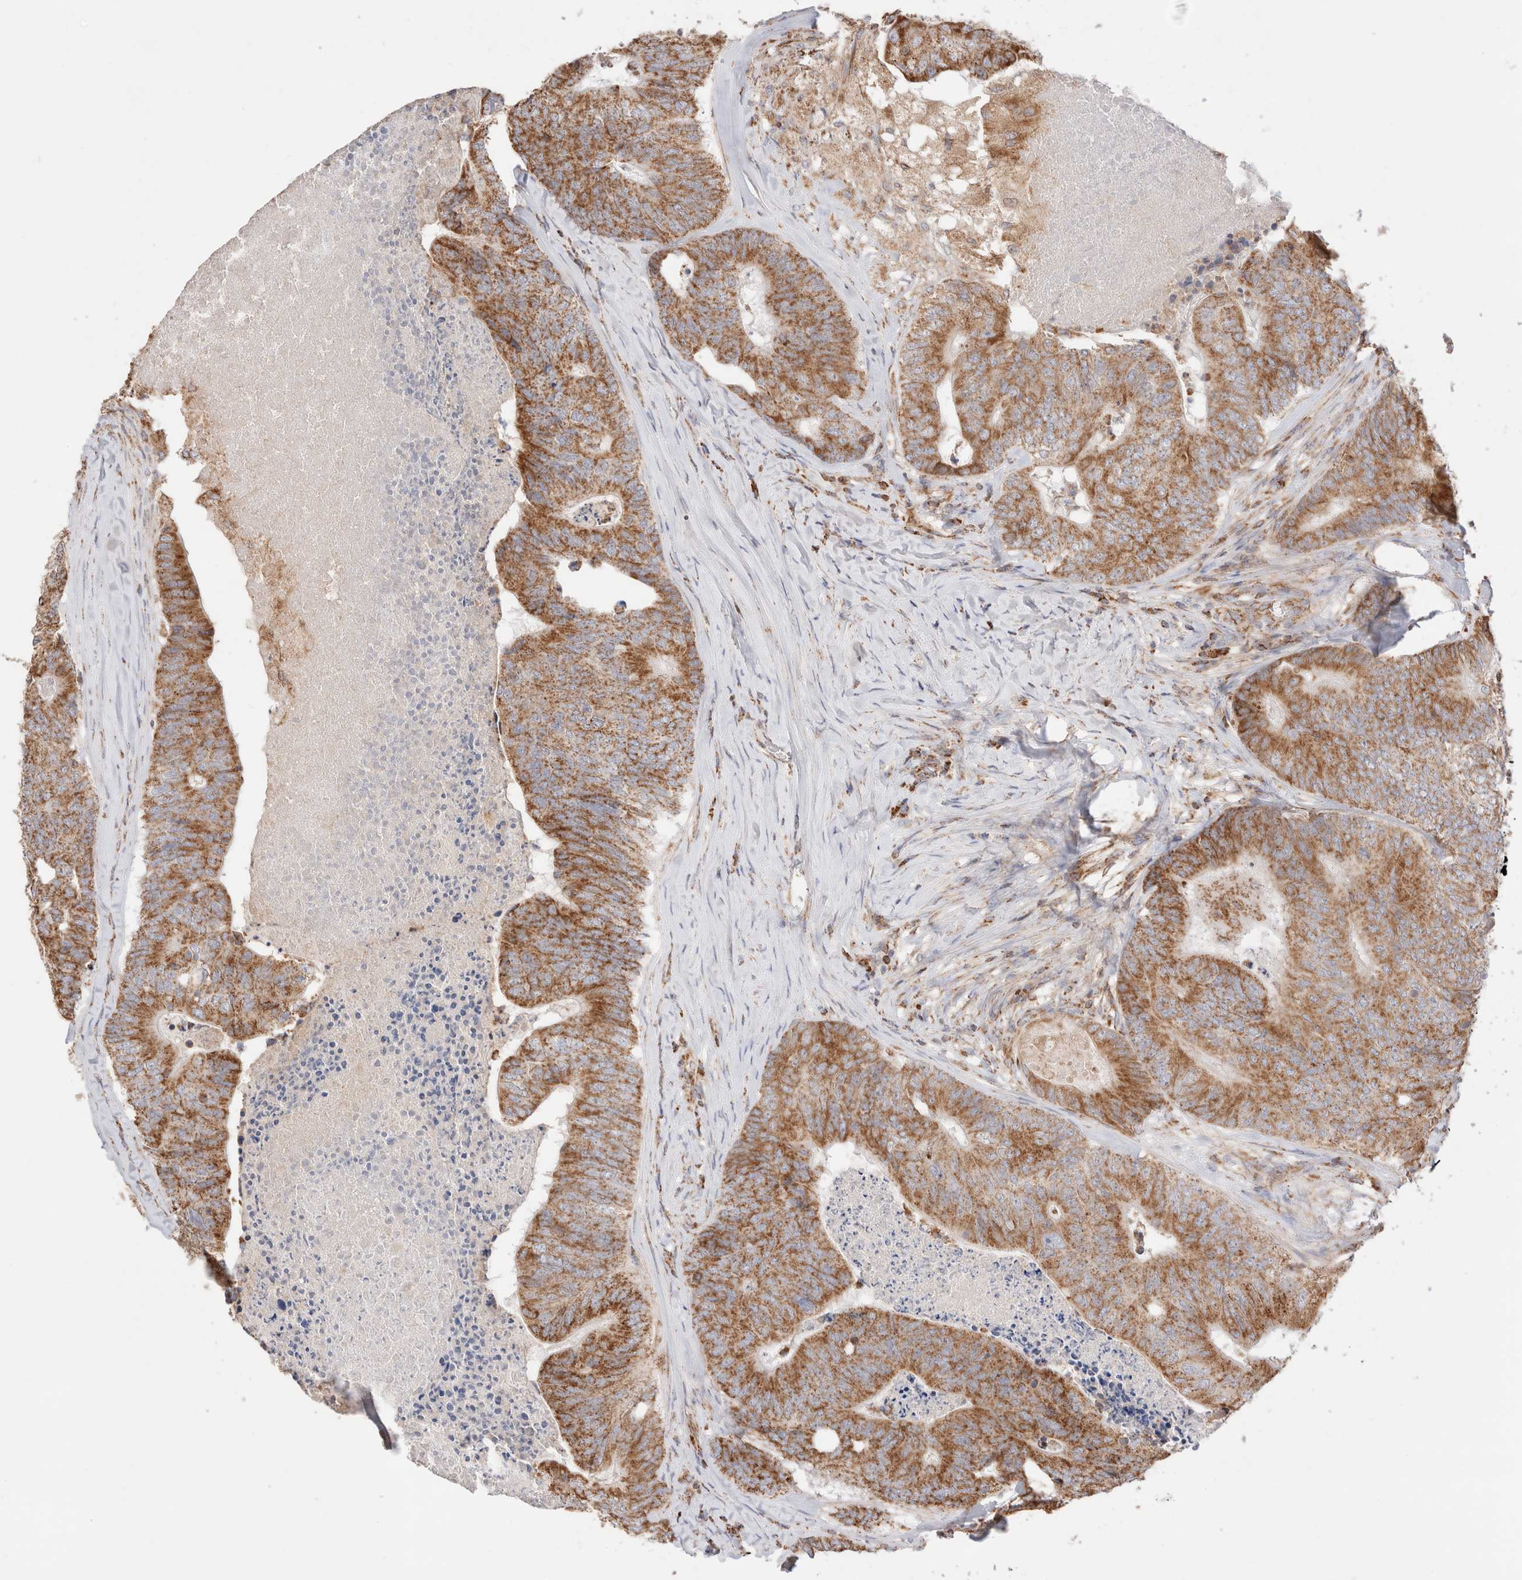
{"staining": {"intensity": "moderate", "quantity": ">75%", "location": "cytoplasmic/membranous"}, "tissue": "colorectal cancer", "cell_type": "Tumor cells", "image_type": "cancer", "snomed": [{"axis": "morphology", "description": "Adenocarcinoma, NOS"}, {"axis": "topography", "description": "Colon"}], "caption": "A brown stain highlights moderate cytoplasmic/membranous expression of a protein in human colorectal cancer tumor cells. (DAB (3,3'-diaminobenzidine) = brown stain, brightfield microscopy at high magnification).", "gene": "TMPPE", "patient": {"sex": "female", "age": 67}}